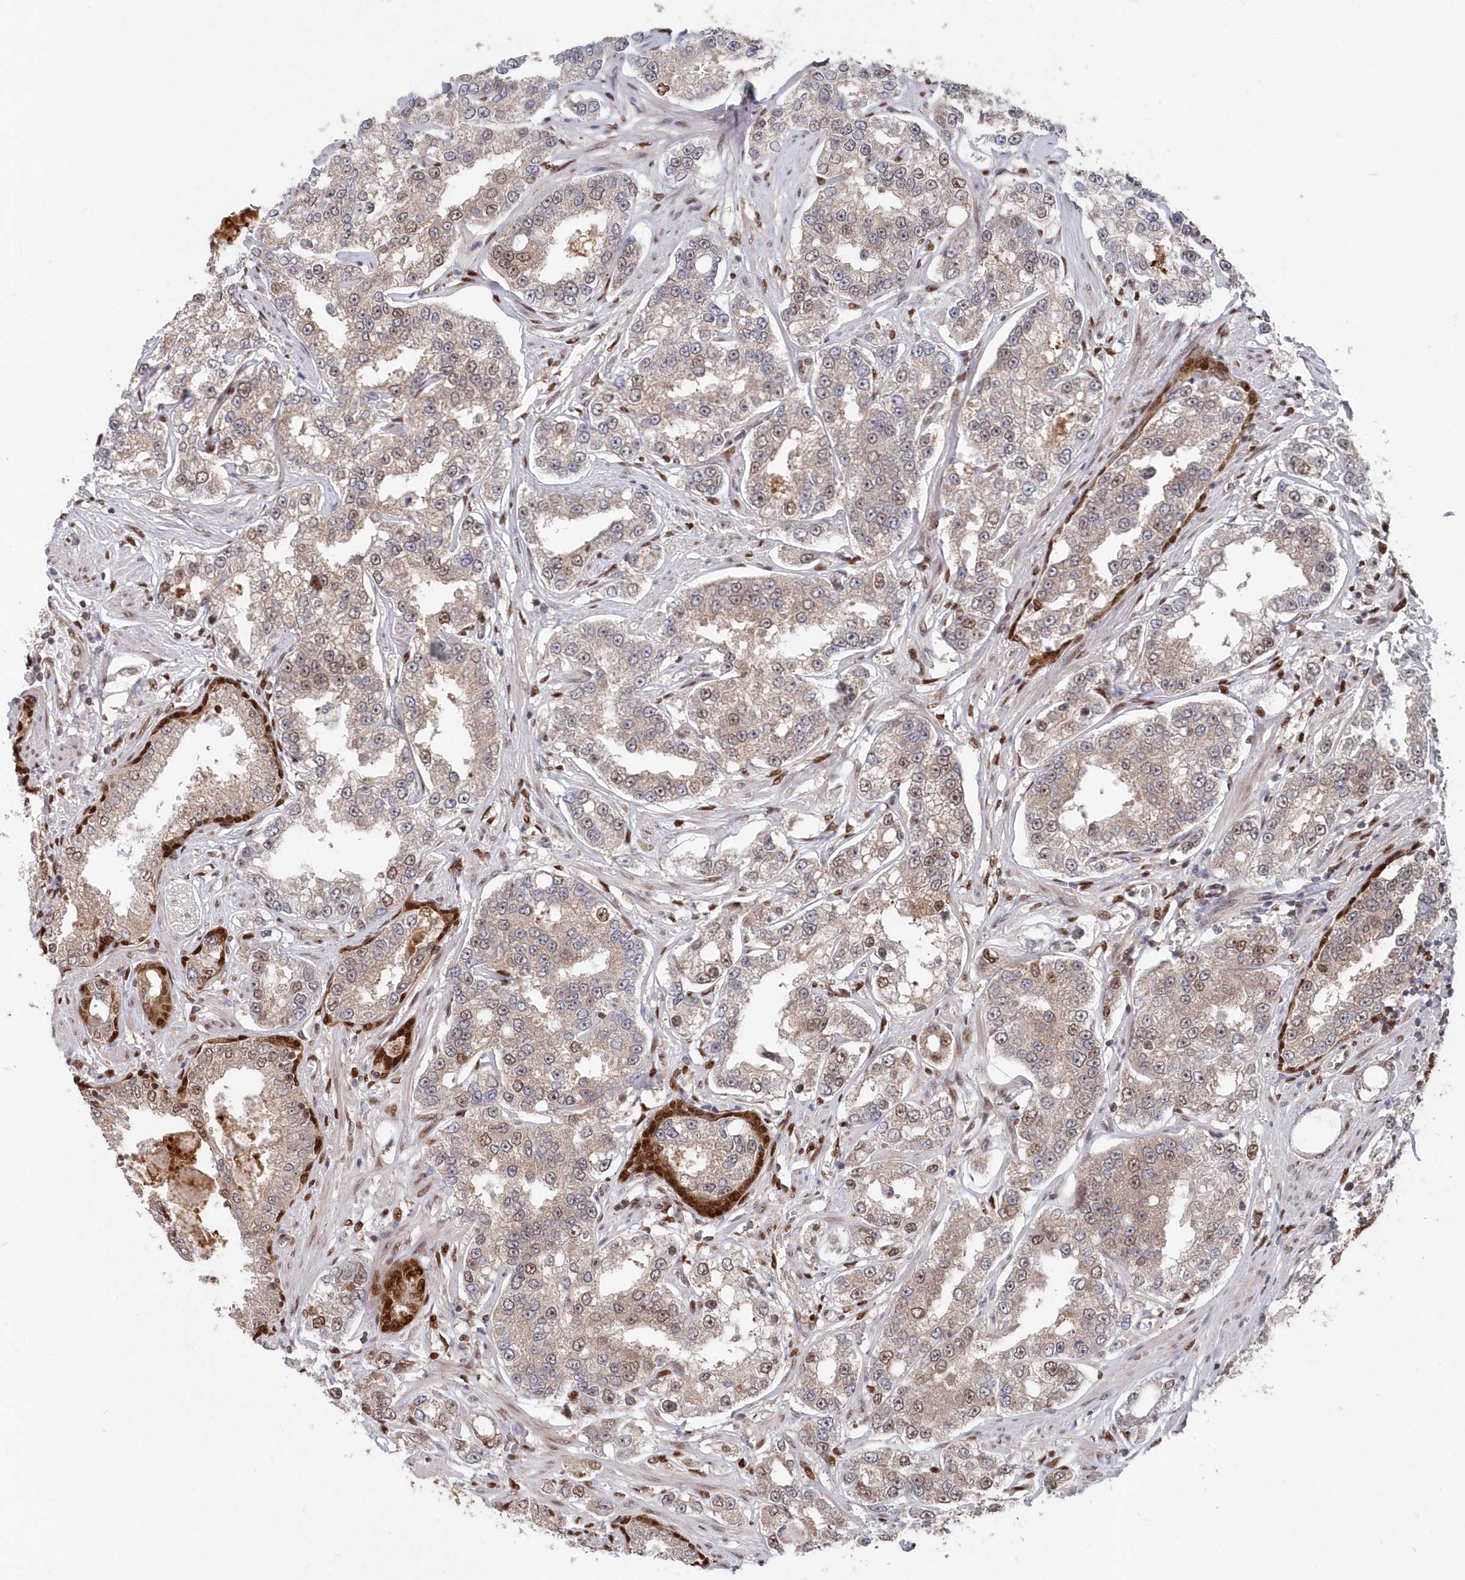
{"staining": {"intensity": "moderate", "quantity": "<25%", "location": "cytoplasmic/membranous,nuclear"}, "tissue": "prostate cancer", "cell_type": "Tumor cells", "image_type": "cancer", "snomed": [{"axis": "morphology", "description": "Normal tissue, NOS"}, {"axis": "morphology", "description": "Adenocarcinoma, High grade"}, {"axis": "topography", "description": "Prostate"}], "caption": "Protein analysis of high-grade adenocarcinoma (prostate) tissue exhibits moderate cytoplasmic/membranous and nuclear staining in about <25% of tumor cells.", "gene": "ABHD14B", "patient": {"sex": "male", "age": 83}}